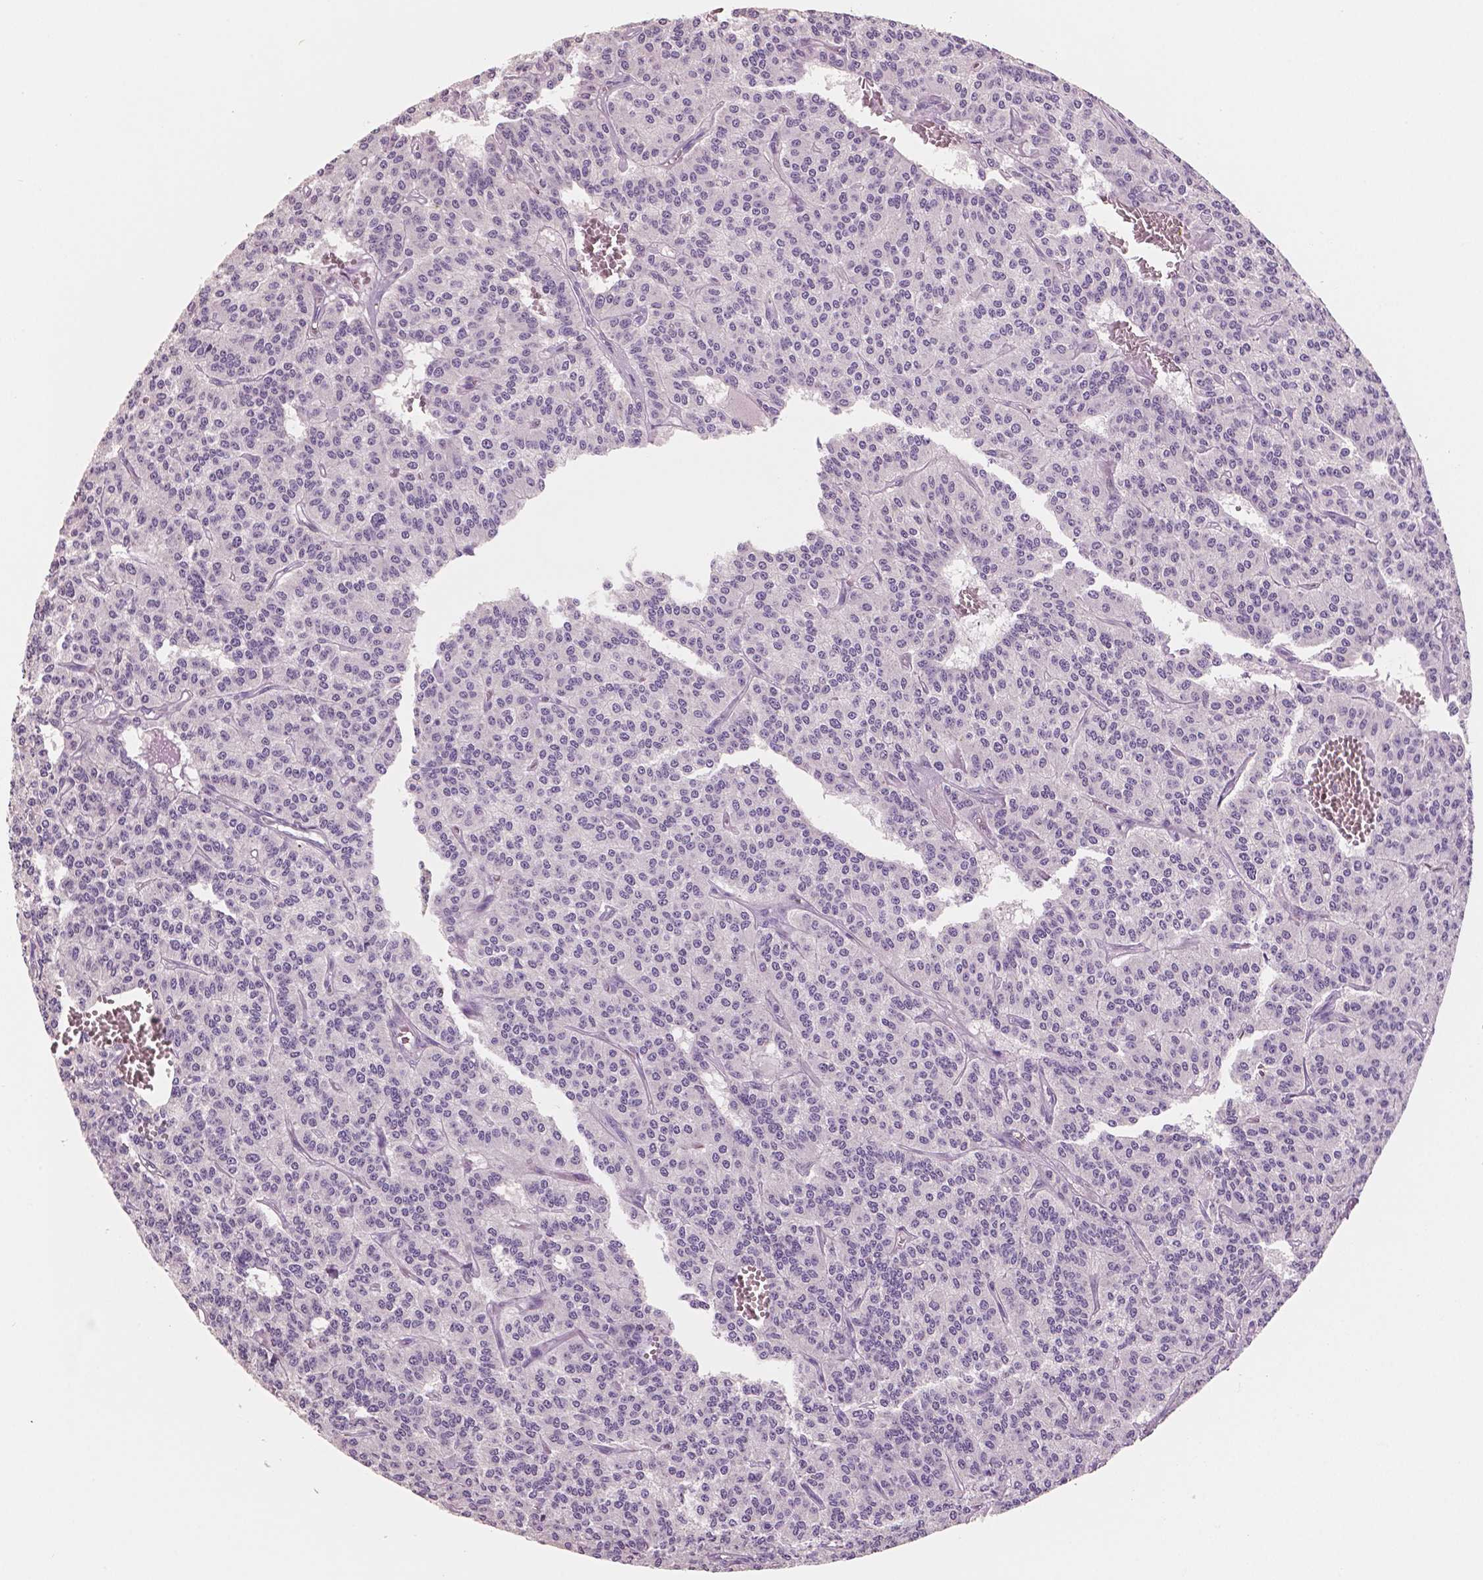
{"staining": {"intensity": "negative", "quantity": "none", "location": "none"}, "tissue": "carcinoid", "cell_type": "Tumor cells", "image_type": "cancer", "snomed": [{"axis": "morphology", "description": "Carcinoid, malignant, NOS"}, {"axis": "topography", "description": "Lung"}], "caption": "This is an immunohistochemistry micrograph of human carcinoid. There is no positivity in tumor cells.", "gene": "NECAB2", "patient": {"sex": "female", "age": 71}}